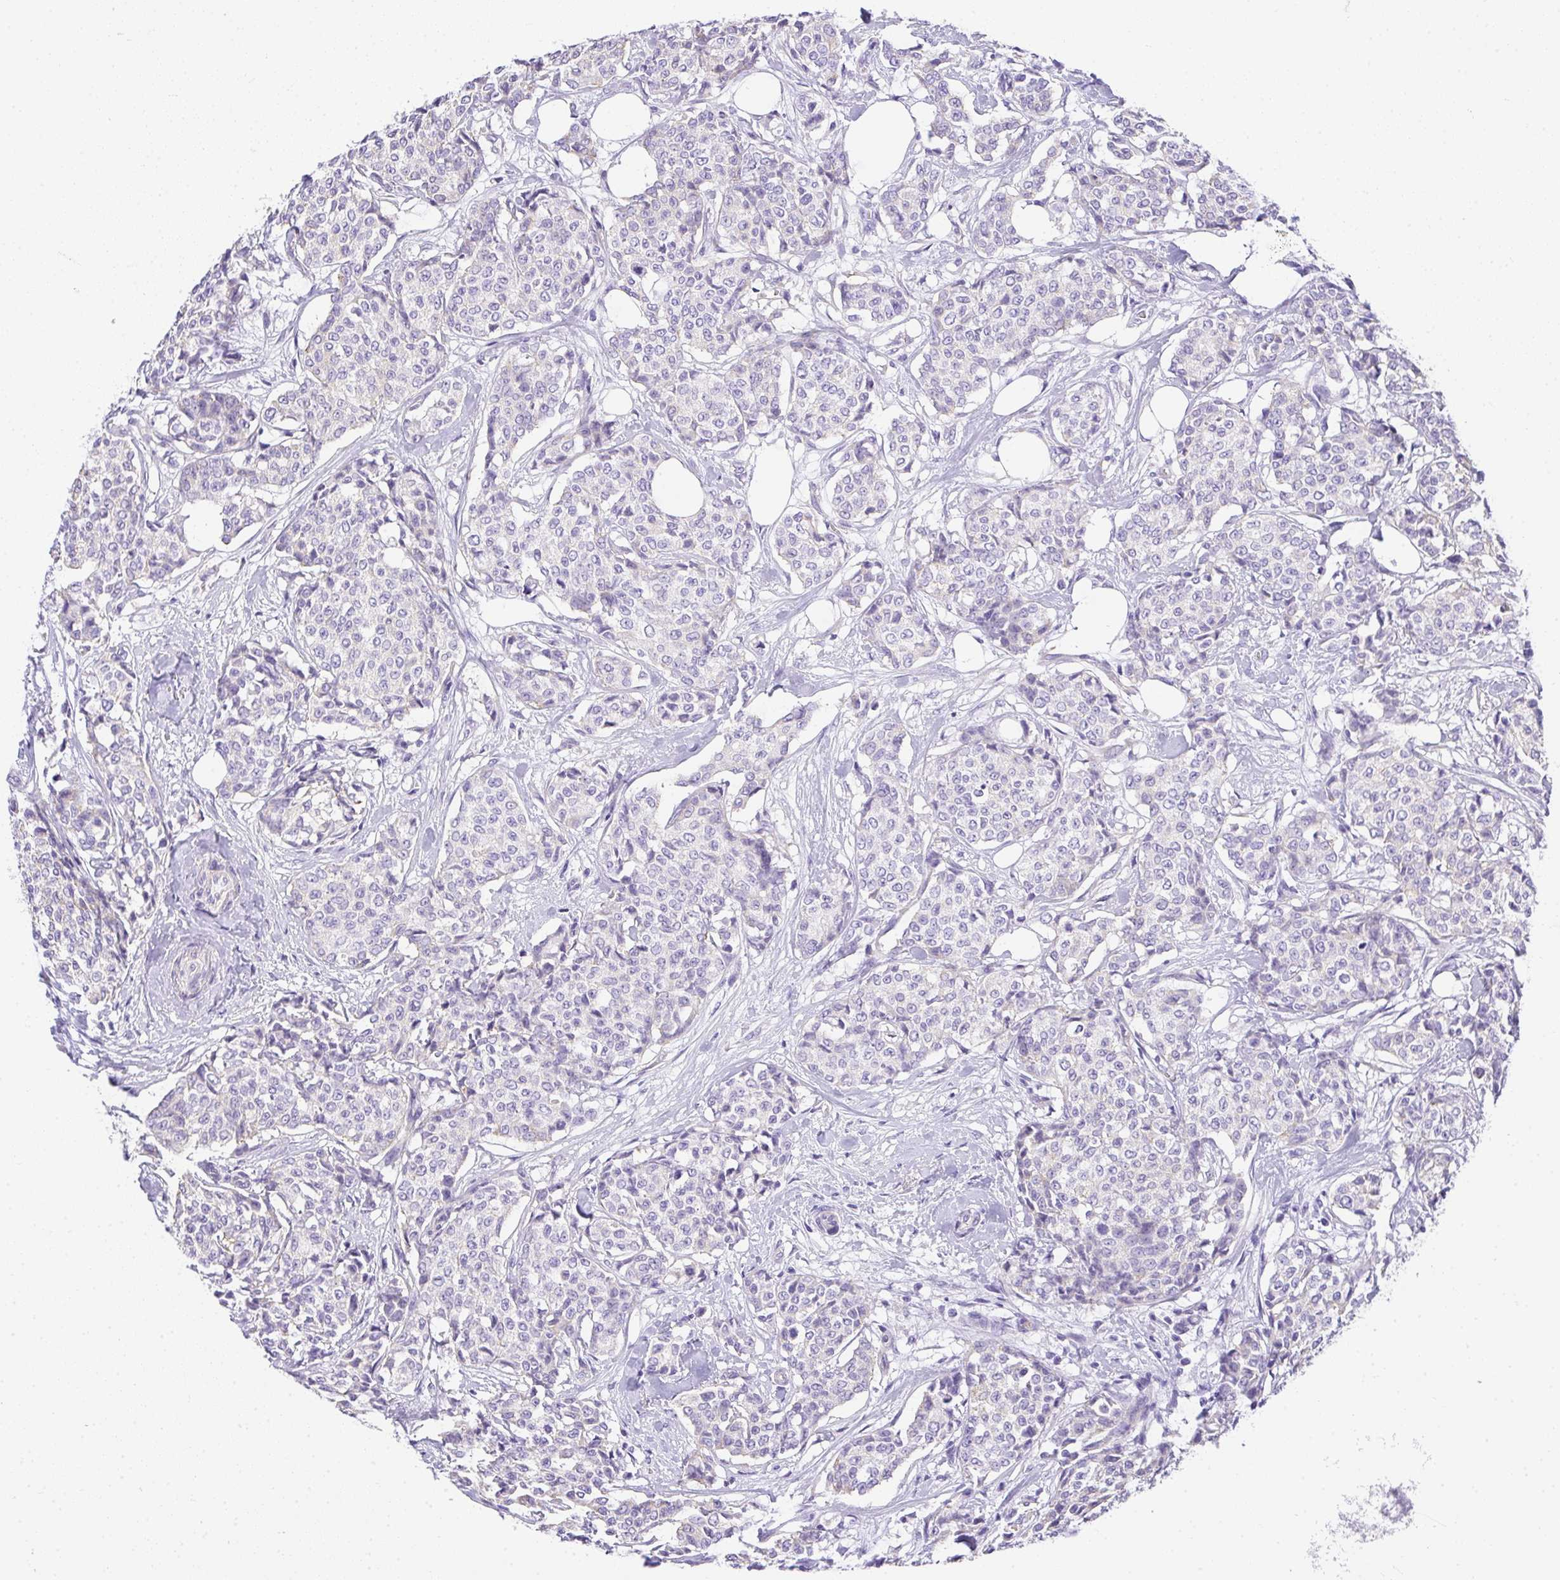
{"staining": {"intensity": "negative", "quantity": "none", "location": "none"}, "tissue": "breast cancer", "cell_type": "Tumor cells", "image_type": "cancer", "snomed": [{"axis": "morphology", "description": "Duct carcinoma"}, {"axis": "topography", "description": "Breast"}], "caption": "Micrograph shows no significant protein positivity in tumor cells of breast cancer (intraductal carcinoma).", "gene": "PLPPR3", "patient": {"sex": "female", "age": 91}}